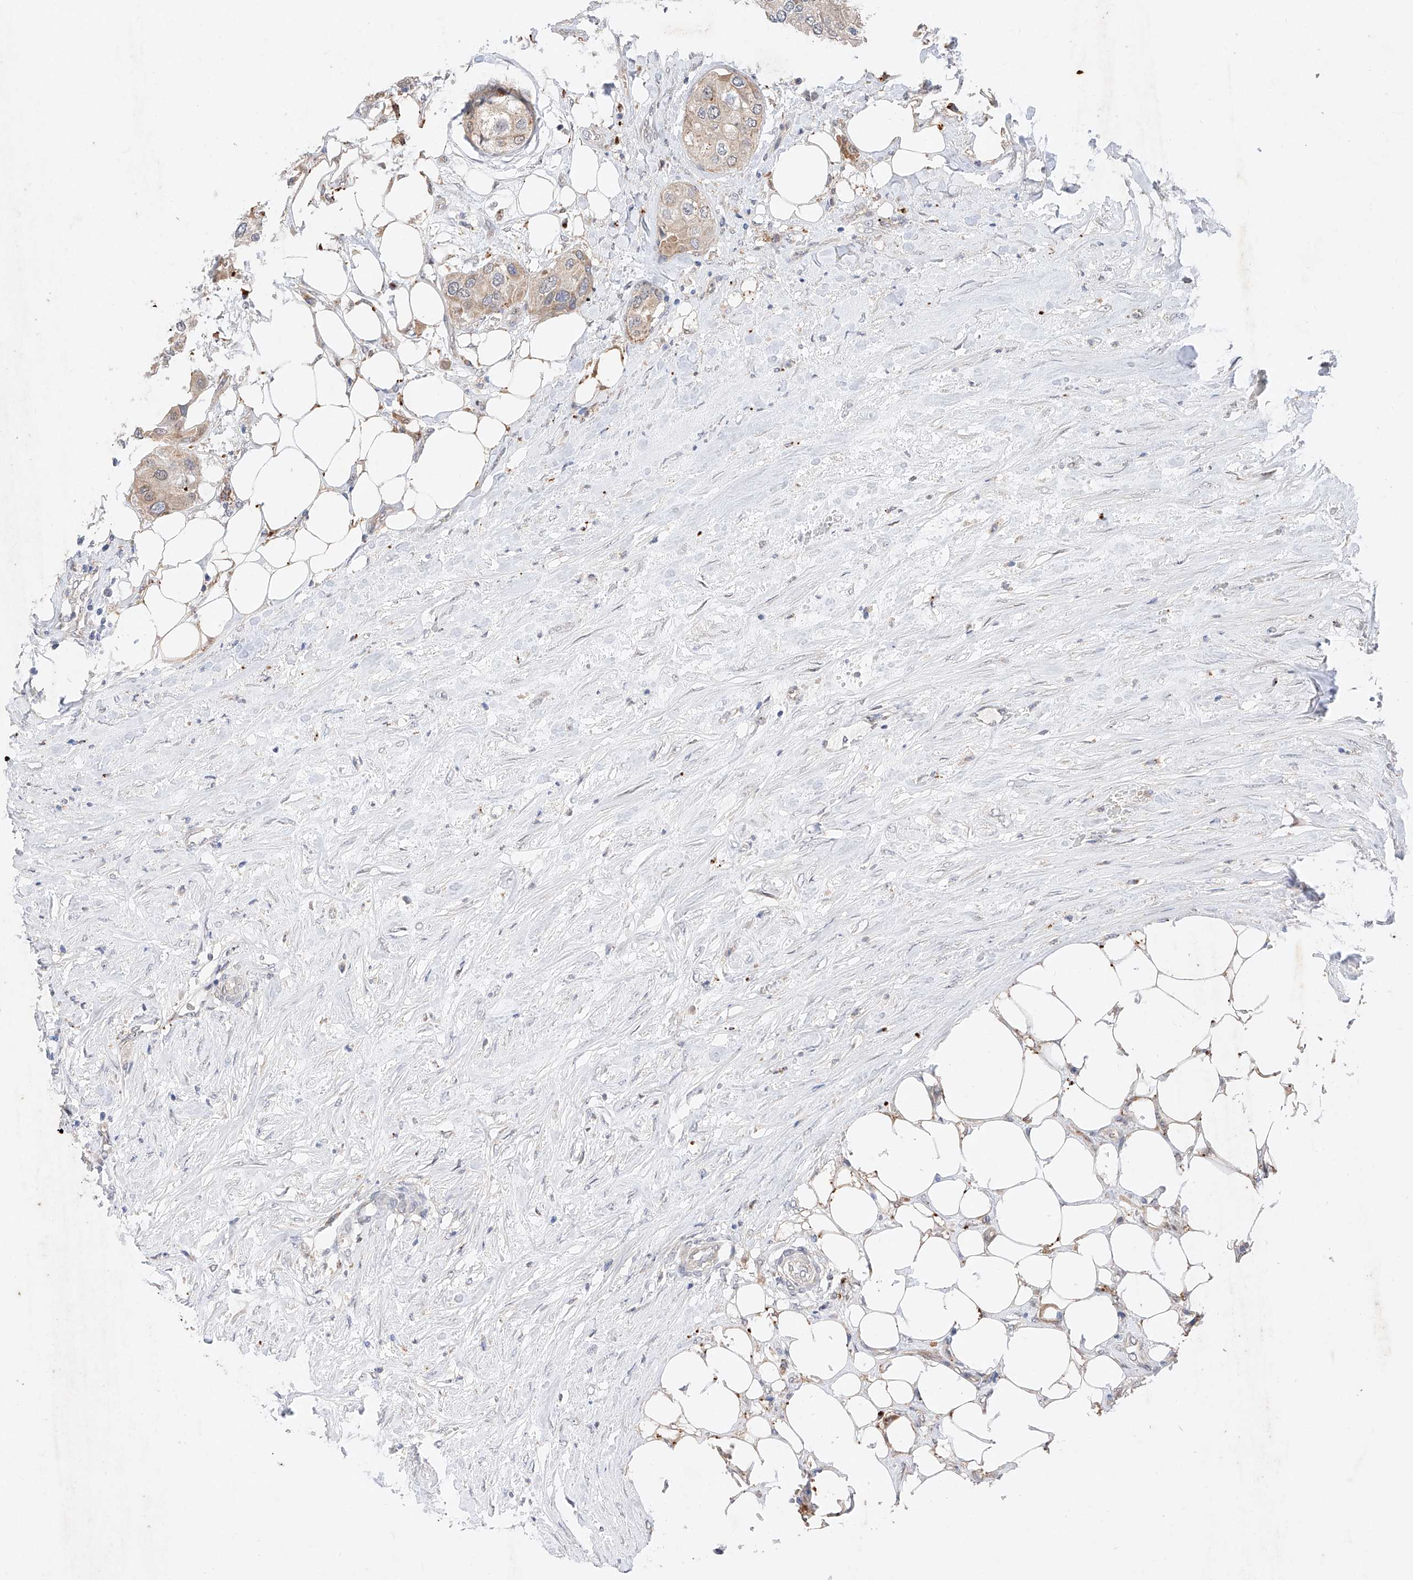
{"staining": {"intensity": "weak", "quantity": ">75%", "location": "cytoplasmic/membranous,nuclear"}, "tissue": "urothelial cancer", "cell_type": "Tumor cells", "image_type": "cancer", "snomed": [{"axis": "morphology", "description": "Urothelial carcinoma, High grade"}, {"axis": "topography", "description": "Urinary bladder"}], "caption": "This photomicrograph displays immunohistochemistry staining of human urothelial carcinoma (high-grade), with low weak cytoplasmic/membranous and nuclear staining in about >75% of tumor cells.", "gene": "GCNT1", "patient": {"sex": "male", "age": 64}}